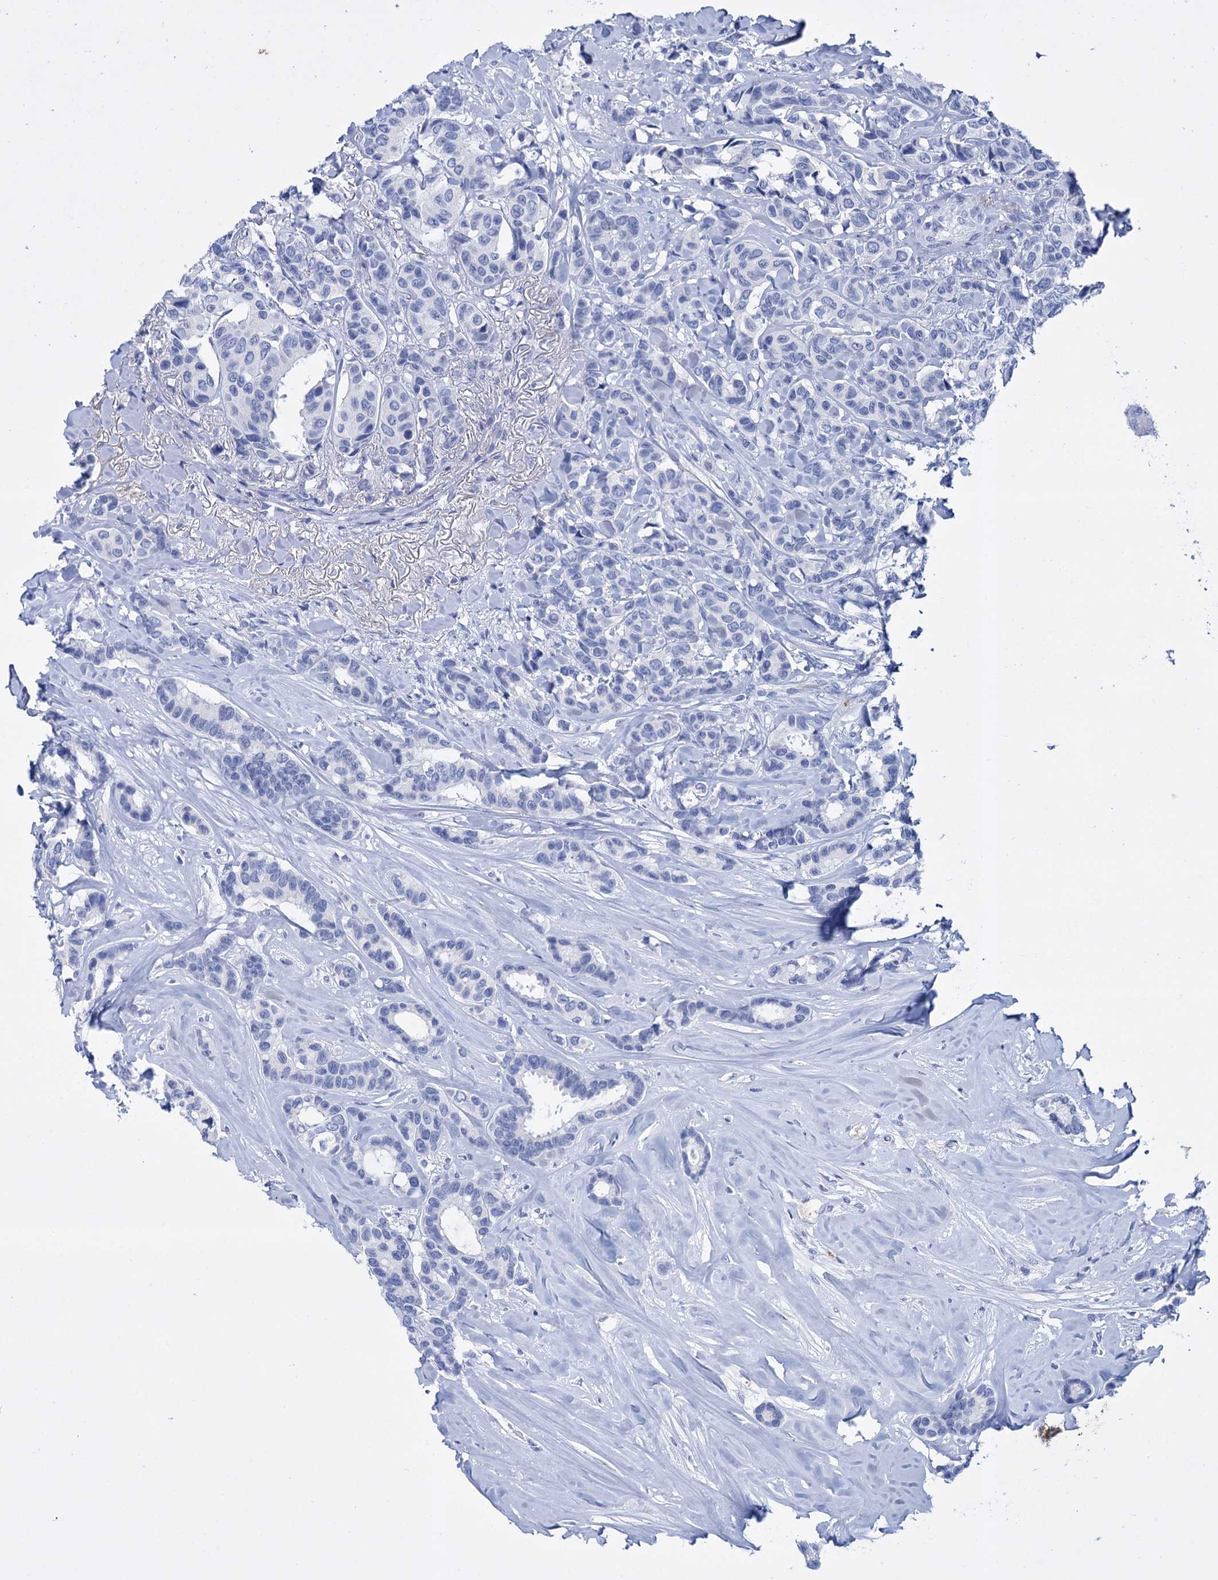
{"staining": {"intensity": "negative", "quantity": "none", "location": "none"}, "tissue": "breast cancer", "cell_type": "Tumor cells", "image_type": "cancer", "snomed": [{"axis": "morphology", "description": "Duct carcinoma"}, {"axis": "topography", "description": "Breast"}], "caption": "A micrograph of human breast invasive ductal carcinoma is negative for staining in tumor cells.", "gene": "FBXW12", "patient": {"sex": "female", "age": 87}}